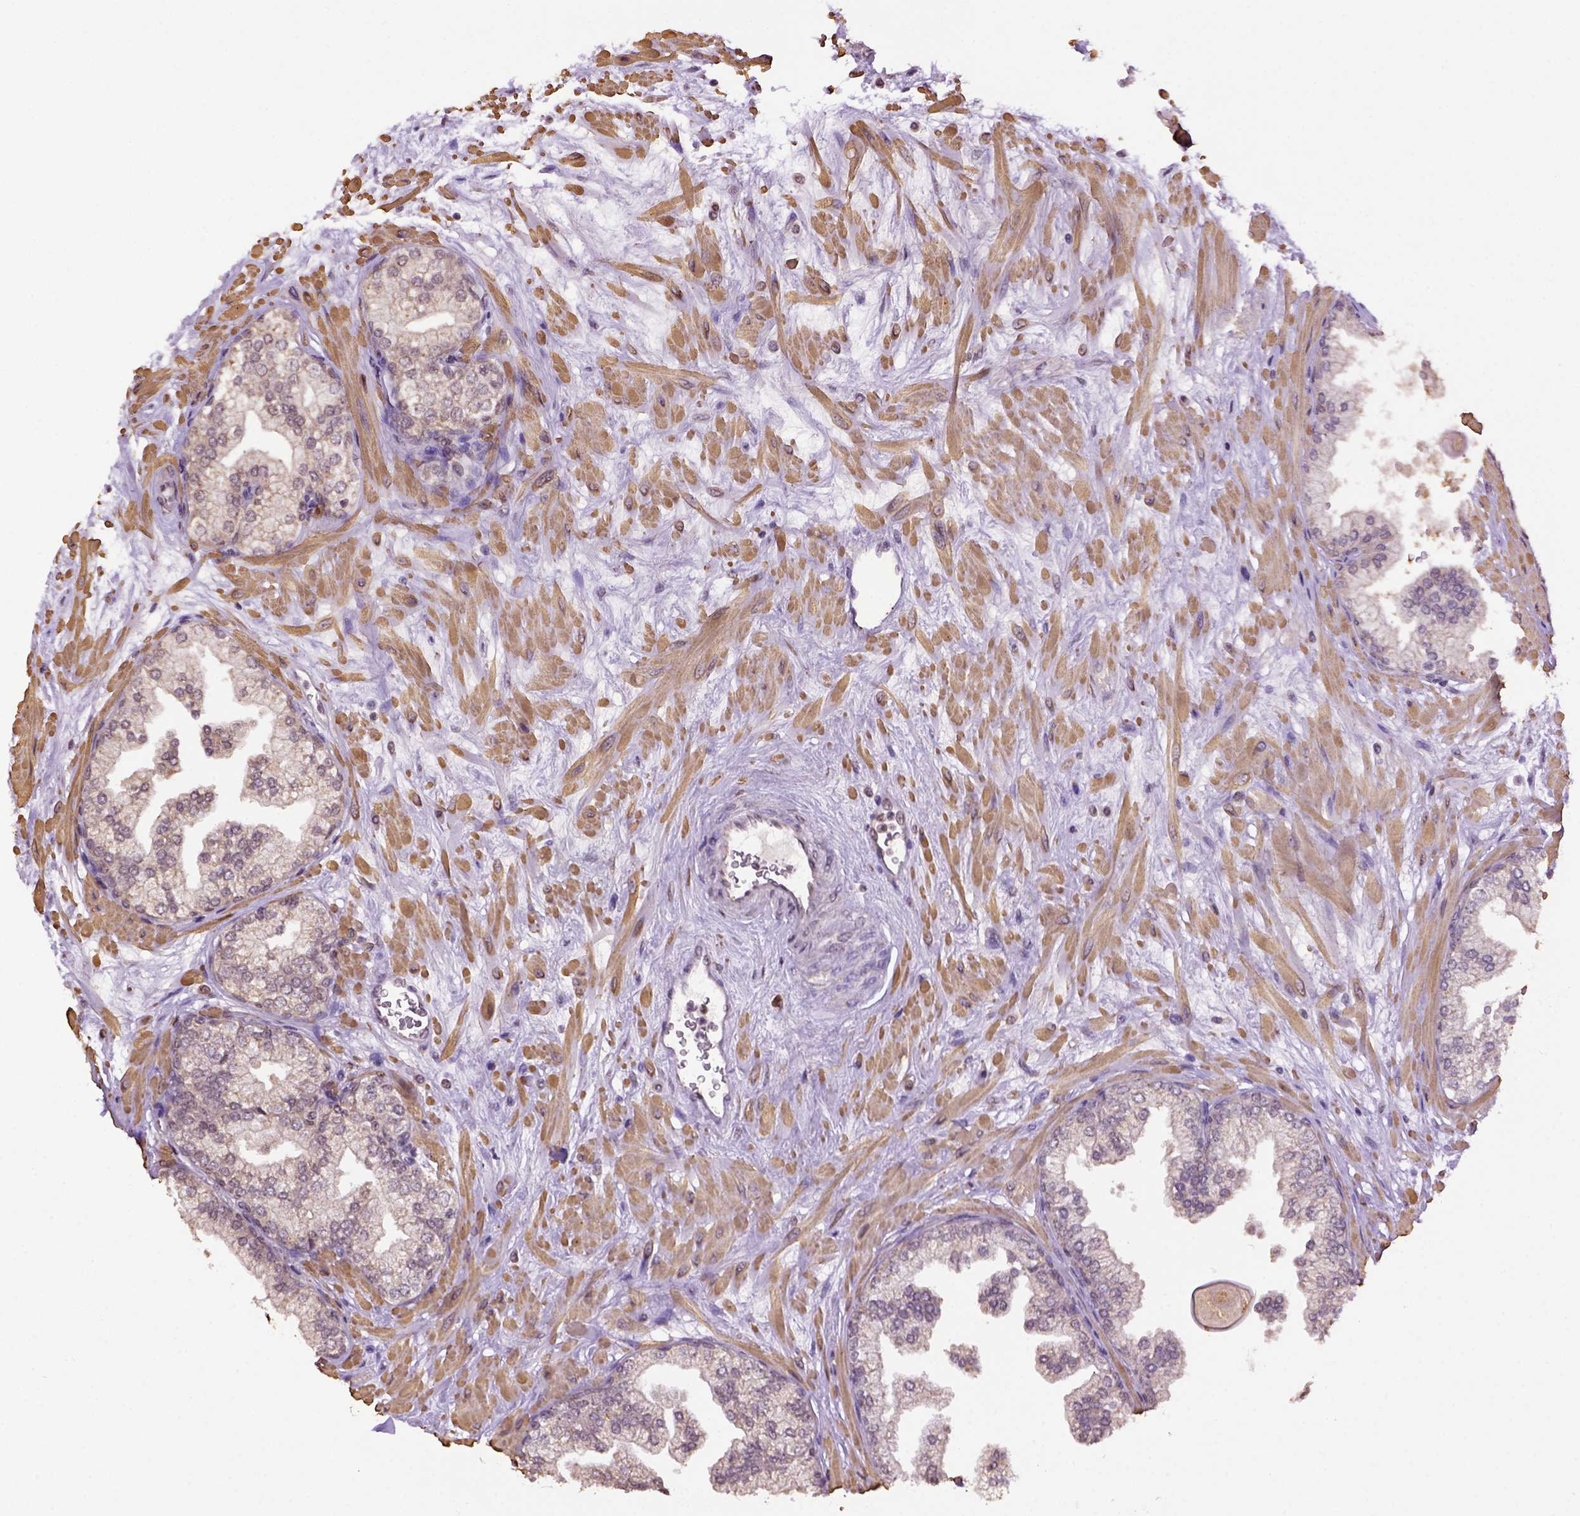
{"staining": {"intensity": "negative", "quantity": "none", "location": "none"}, "tissue": "prostate", "cell_type": "Glandular cells", "image_type": "normal", "snomed": [{"axis": "morphology", "description": "Normal tissue, NOS"}, {"axis": "topography", "description": "Prostate"}, {"axis": "topography", "description": "Peripheral nerve tissue"}], "caption": "Immunohistochemistry (IHC) micrograph of normal human prostate stained for a protein (brown), which displays no expression in glandular cells. (DAB (3,3'-diaminobenzidine) immunohistochemistry (IHC), high magnification).", "gene": "WDR17", "patient": {"sex": "male", "age": 61}}